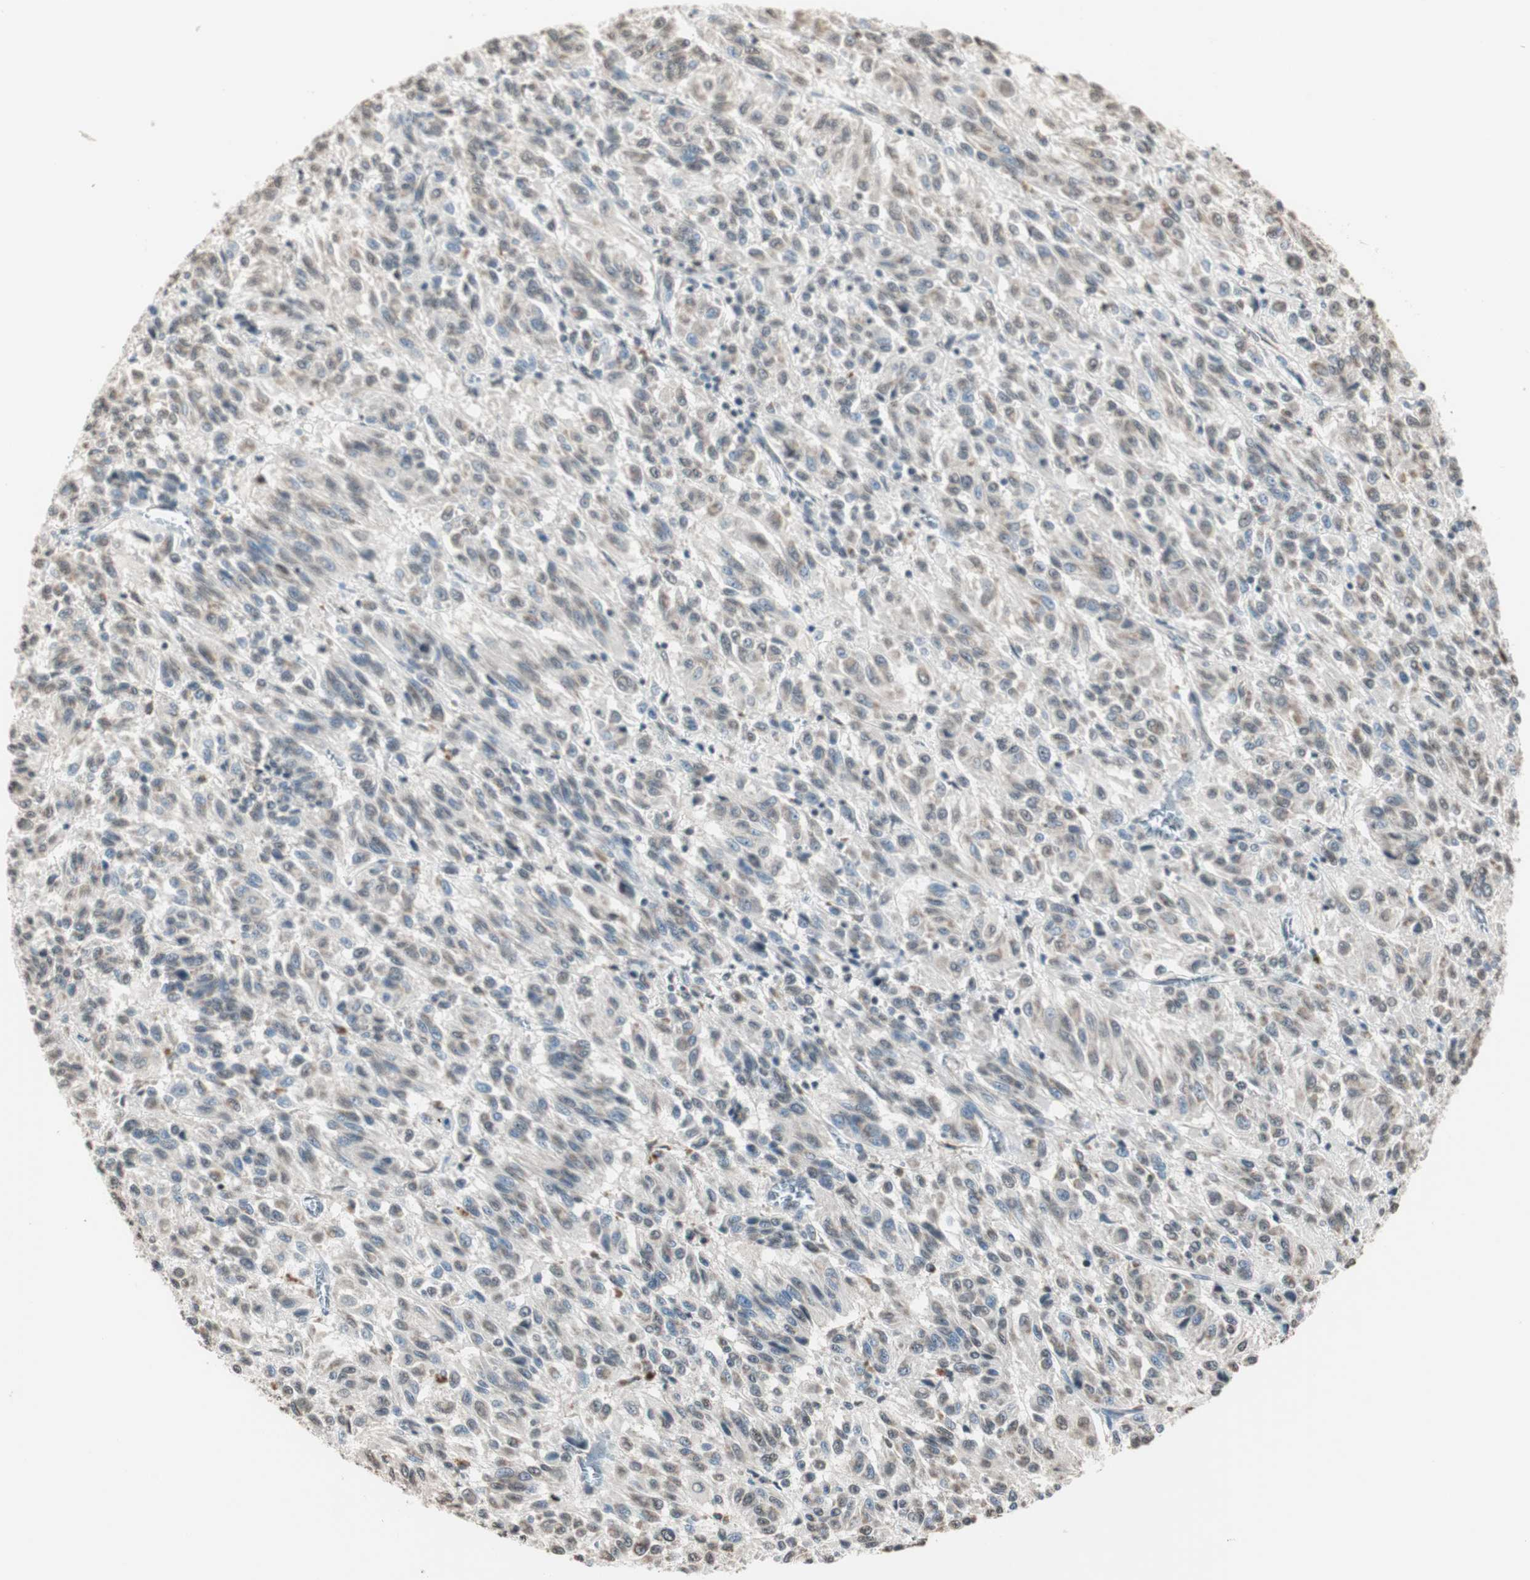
{"staining": {"intensity": "weak", "quantity": "25%-75%", "location": "cytoplasmic/membranous"}, "tissue": "melanoma", "cell_type": "Tumor cells", "image_type": "cancer", "snomed": [{"axis": "morphology", "description": "Malignant melanoma, Metastatic site"}, {"axis": "topography", "description": "Lung"}], "caption": "IHC (DAB) staining of malignant melanoma (metastatic site) demonstrates weak cytoplasmic/membranous protein staining in approximately 25%-75% of tumor cells.", "gene": "PRELID1", "patient": {"sex": "male", "age": 64}}